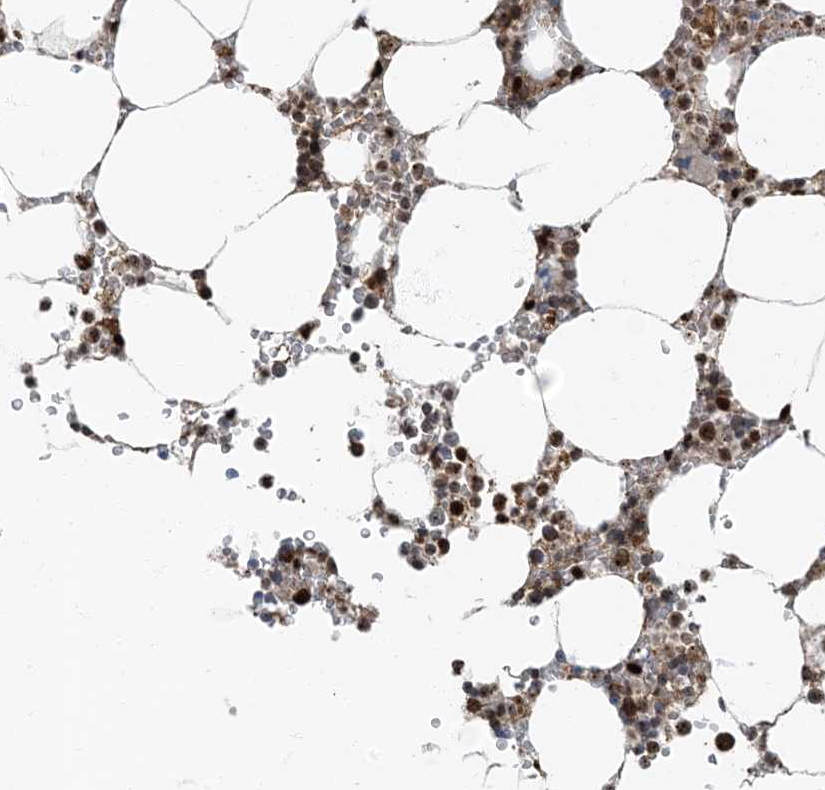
{"staining": {"intensity": "moderate", "quantity": ">75%", "location": "nuclear"}, "tissue": "bone marrow", "cell_type": "Hematopoietic cells", "image_type": "normal", "snomed": [{"axis": "morphology", "description": "Normal tissue, NOS"}, {"axis": "topography", "description": "Bone marrow"}], "caption": "IHC staining of unremarkable bone marrow, which reveals medium levels of moderate nuclear staining in approximately >75% of hematopoietic cells indicating moderate nuclear protein staining. The staining was performed using DAB (3,3'-diaminobenzidine) (brown) for protein detection and nuclei were counterstained in hematoxylin (blue).", "gene": "MBD1", "patient": {"sex": "male", "age": 70}}